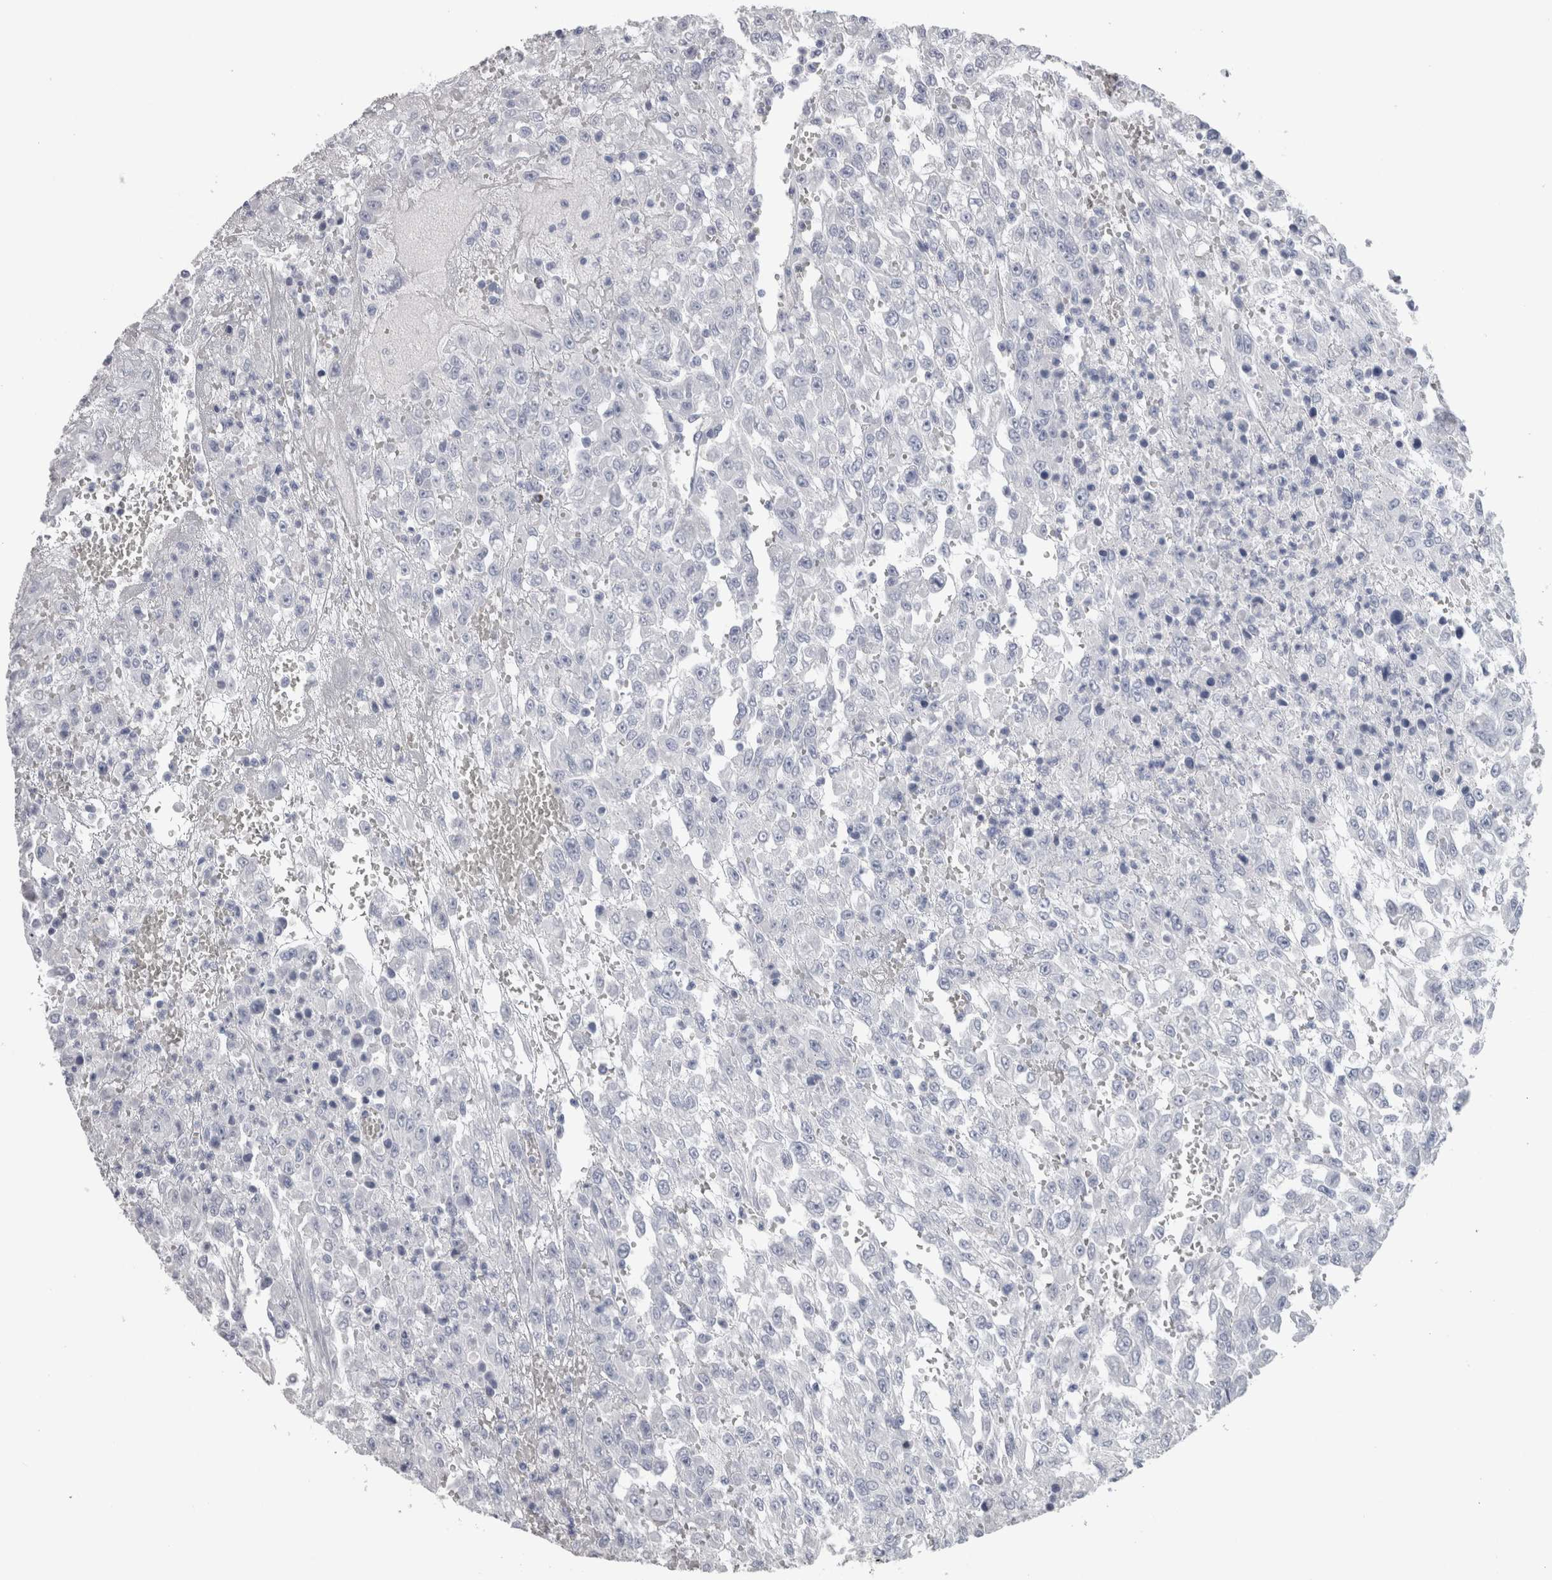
{"staining": {"intensity": "negative", "quantity": "none", "location": "none"}, "tissue": "urothelial cancer", "cell_type": "Tumor cells", "image_type": "cancer", "snomed": [{"axis": "morphology", "description": "Urothelial carcinoma, High grade"}, {"axis": "topography", "description": "Urinary bladder"}], "caption": "Tumor cells show no significant staining in urothelial carcinoma (high-grade).", "gene": "CA8", "patient": {"sex": "male", "age": 46}}